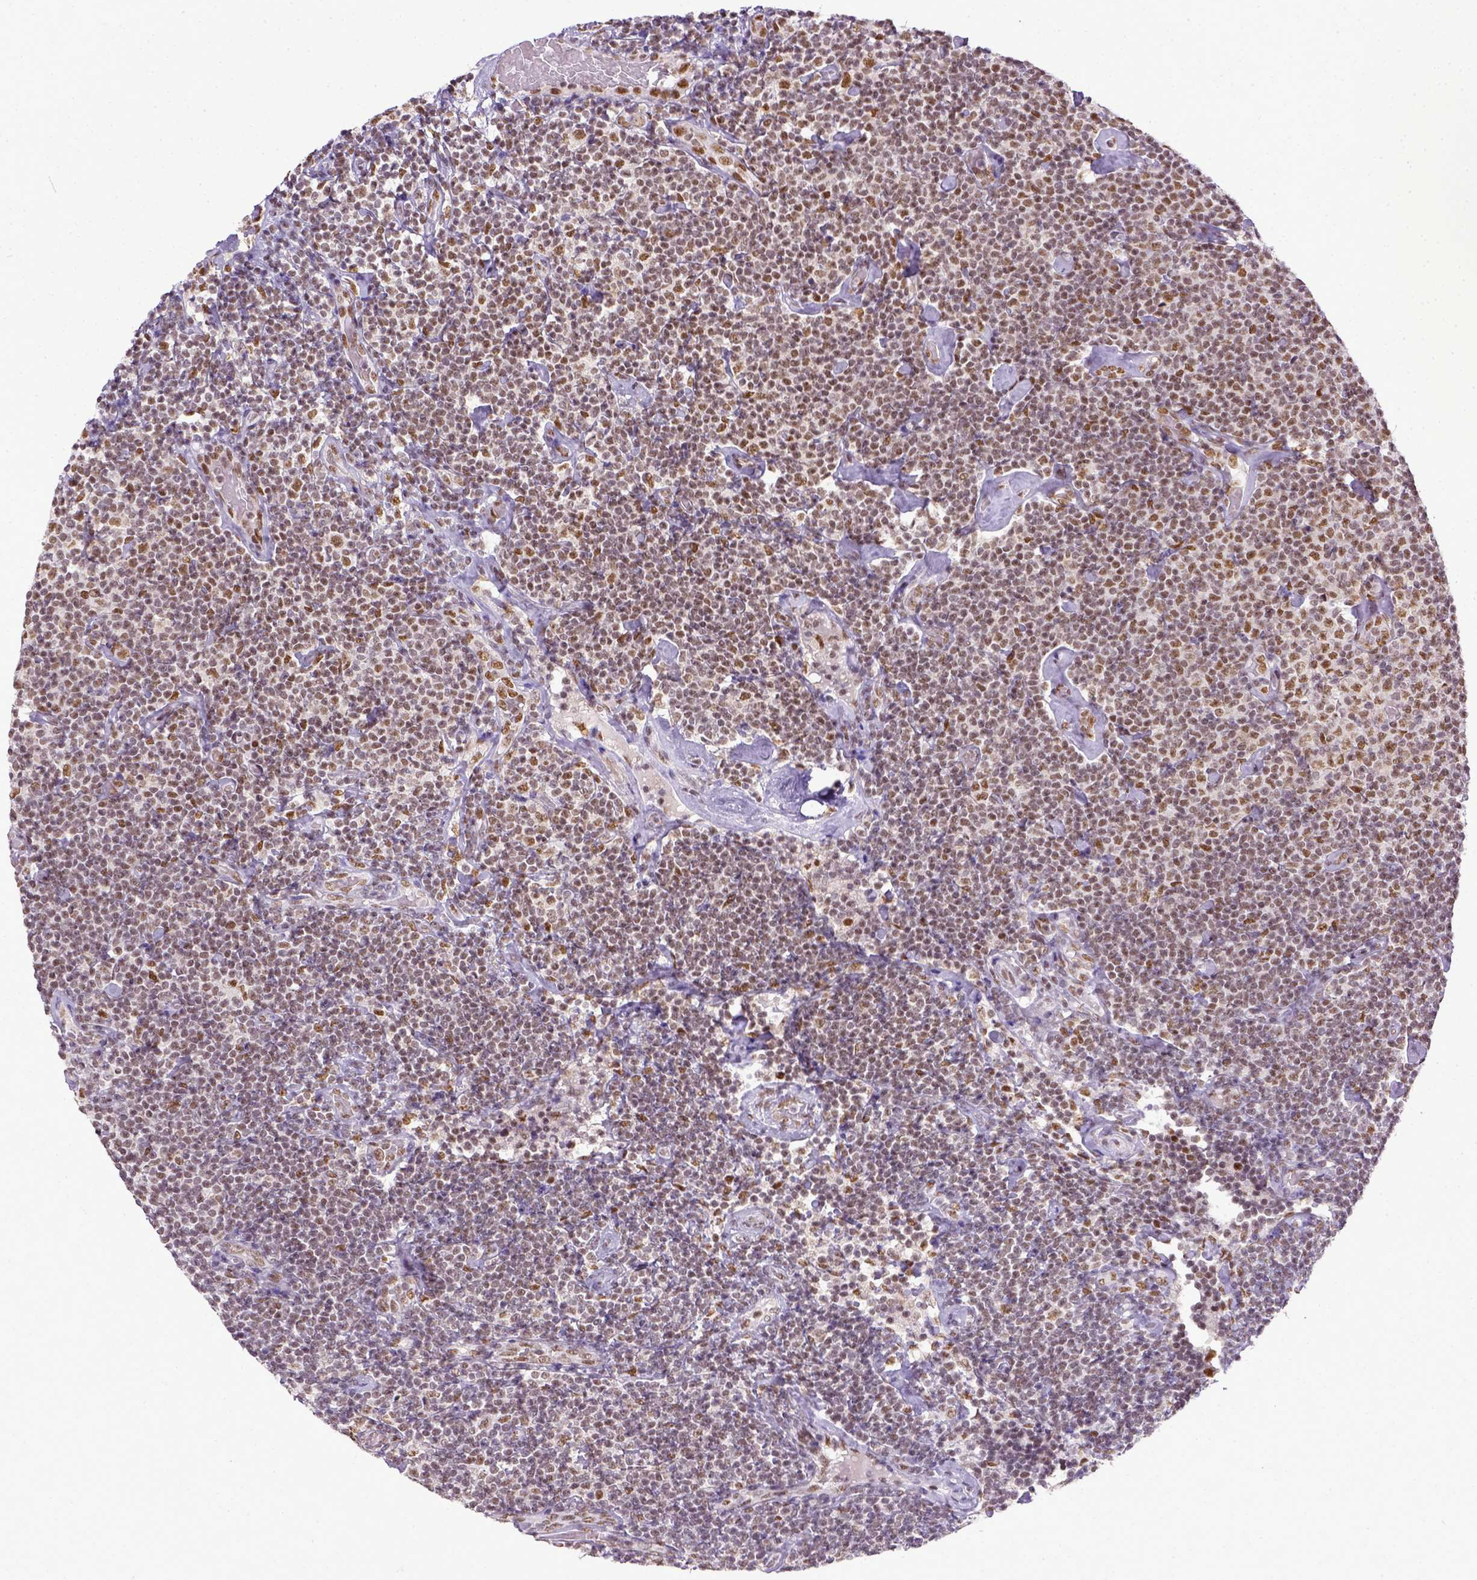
{"staining": {"intensity": "moderate", "quantity": ">75%", "location": "nuclear"}, "tissue": "lymphoma", "cell_type": "Tumor cells", "image_type": "cancer", "snomed": [{"axis": "morphology", "description": "Malignant lymphoma, non-Hodgkin's type, Low grade"}, {"axis": "topography", "description": "Lymph node"}], "caption": "Immunohistochemical staining of malignant lymphoma, non-Hodgkin's type (low-grade) demonstrates medium levels of moderate nuclear expression in approximately >75% of tumor cells.", "gene": "ERCC1", "patient": {"sex": "male", "age": 81}}